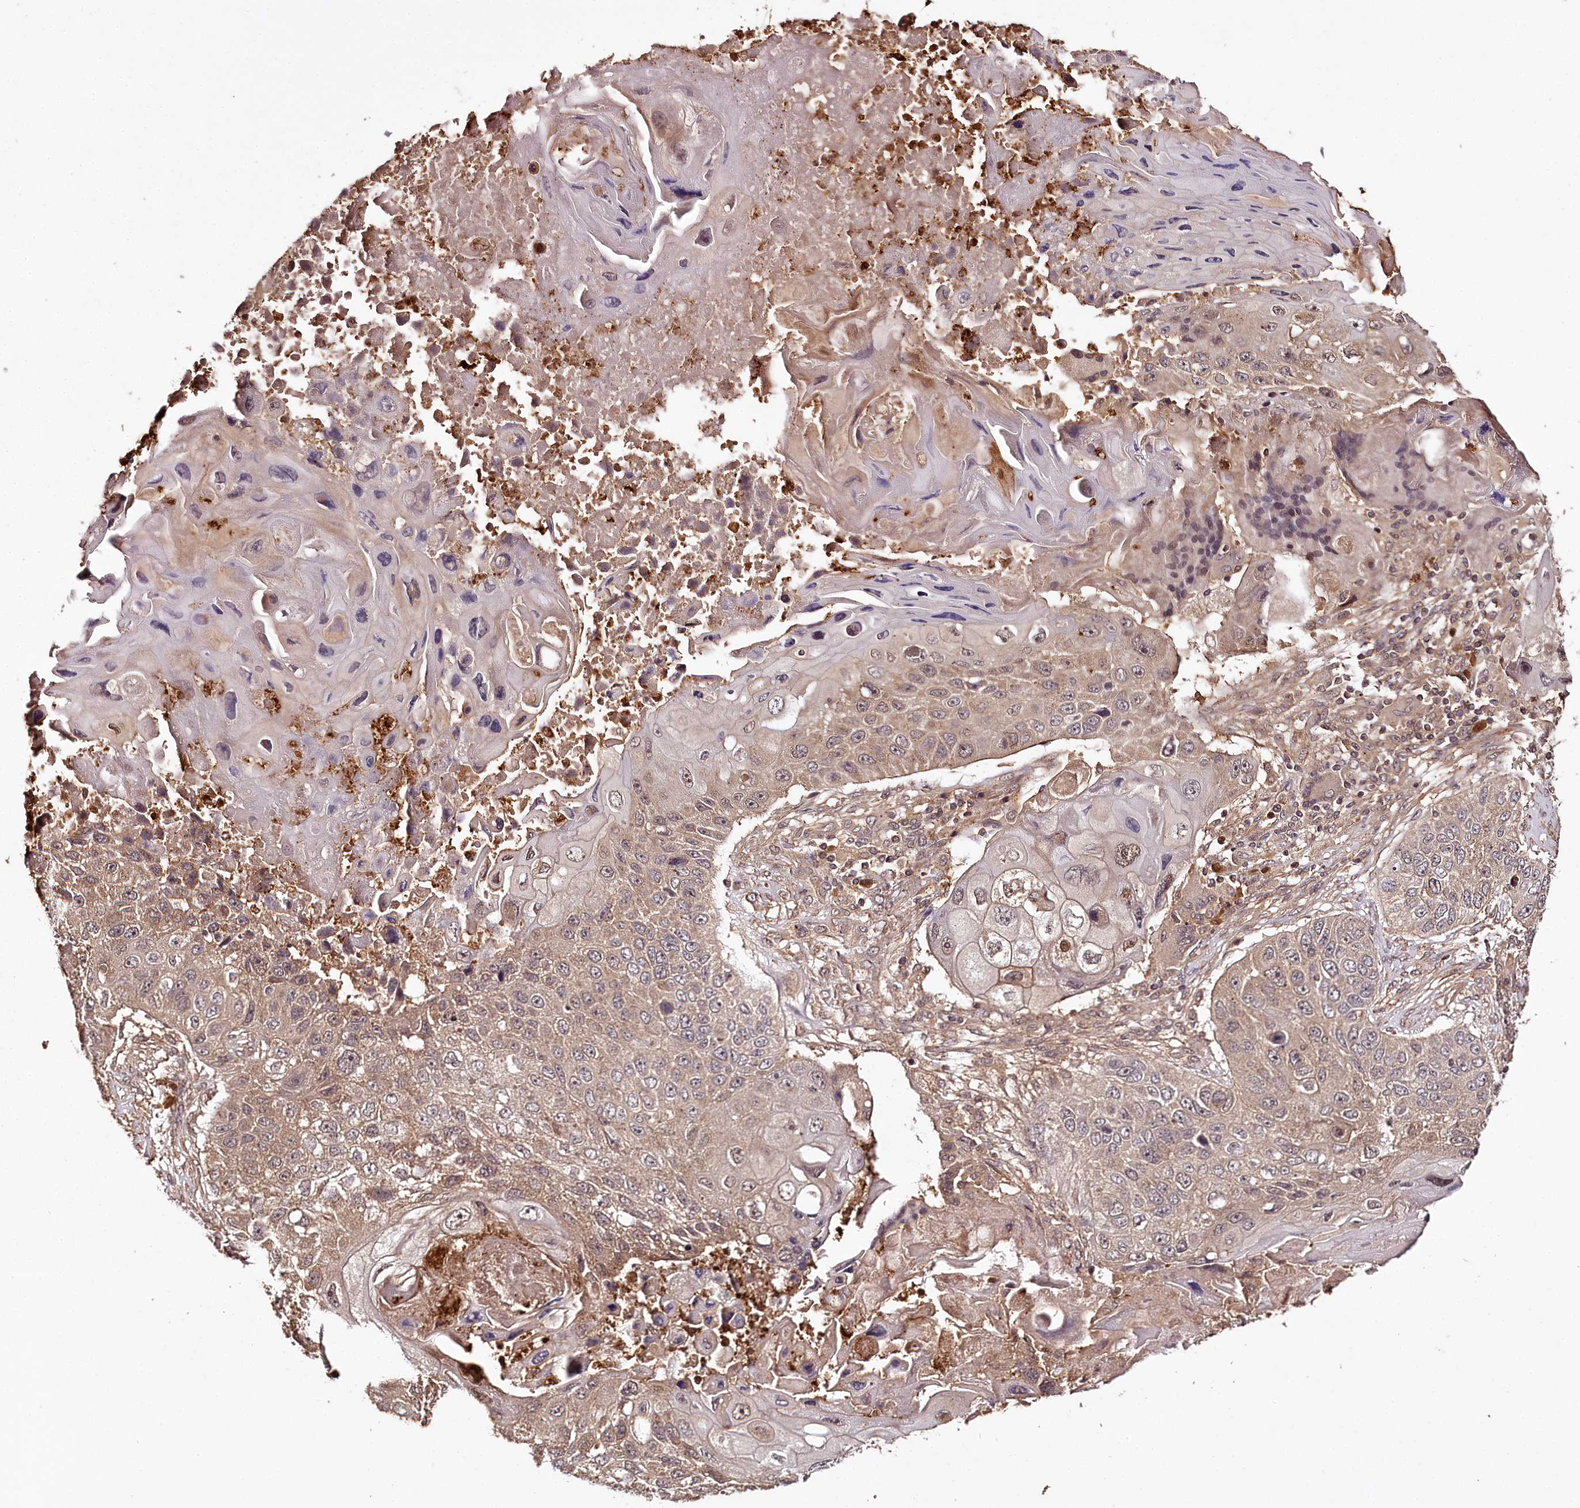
{"staining": {"intensity": "weak", "quantity": "25%-75%", "location": "cytoplasmic/membranous"}, "tissue": "lung cancer", "cell_type": "Tumor cells", "image_type": "cancer", "snomed": [{"axis": "morphology", "description": "Squamous cell carcinoma, NOS"}, {"axis": "topography", "description": "Lung"}], "caption": "Lung squamous cell carcinoma tissue displays weak cytoplasmic/membranous positivity in approximately 25%-75% of tumor cells (IHC, brightfield microscopy, high magnification).", "gene": "TTC12", "patient": {"sex": "male", "age": 61}}